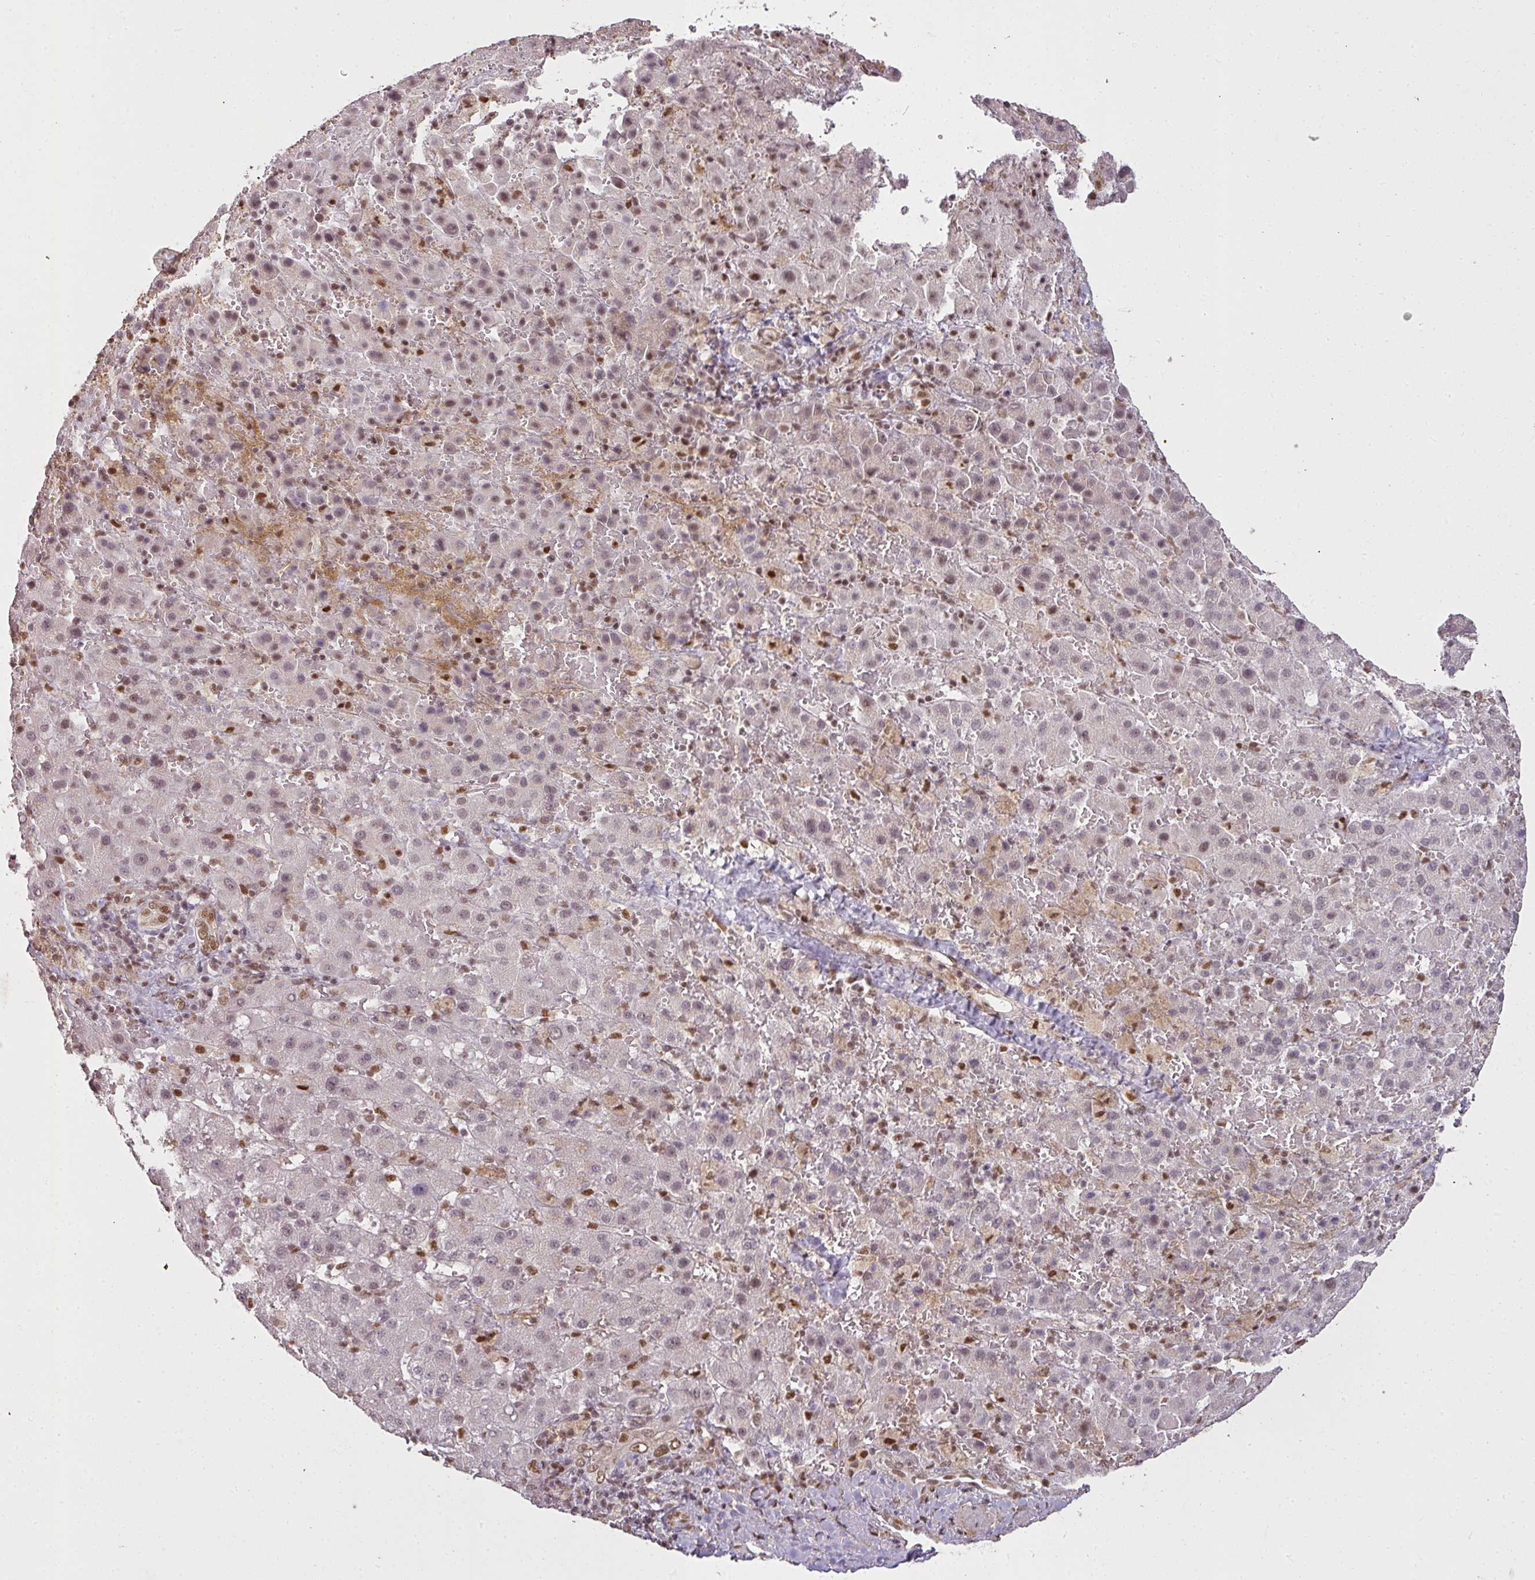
{"staining": {"intensity": "weak", "quantity": "25%-75%", "location": "nuclear"}, "tissue": "liver cancer", "cell_type": "Tumor cells", "image_type": "cancer", "snomed": [{"axis": "morphology", "description": "Carcinoma, Hepatocellular, NOS"}, {"axis": "topography", "description": "Liver"}], "caption": "Liver cancer (hepatocellular carcinoma) was stained to show a protein in brown. There is low levels of weak nuclear staining in approximately 25%-75% of tumor cells. (Brightfield microscopy of DAB IHC at high magnification).", "gene": "GPRIN2", "patient": {"sex": "female", "age": 58}}